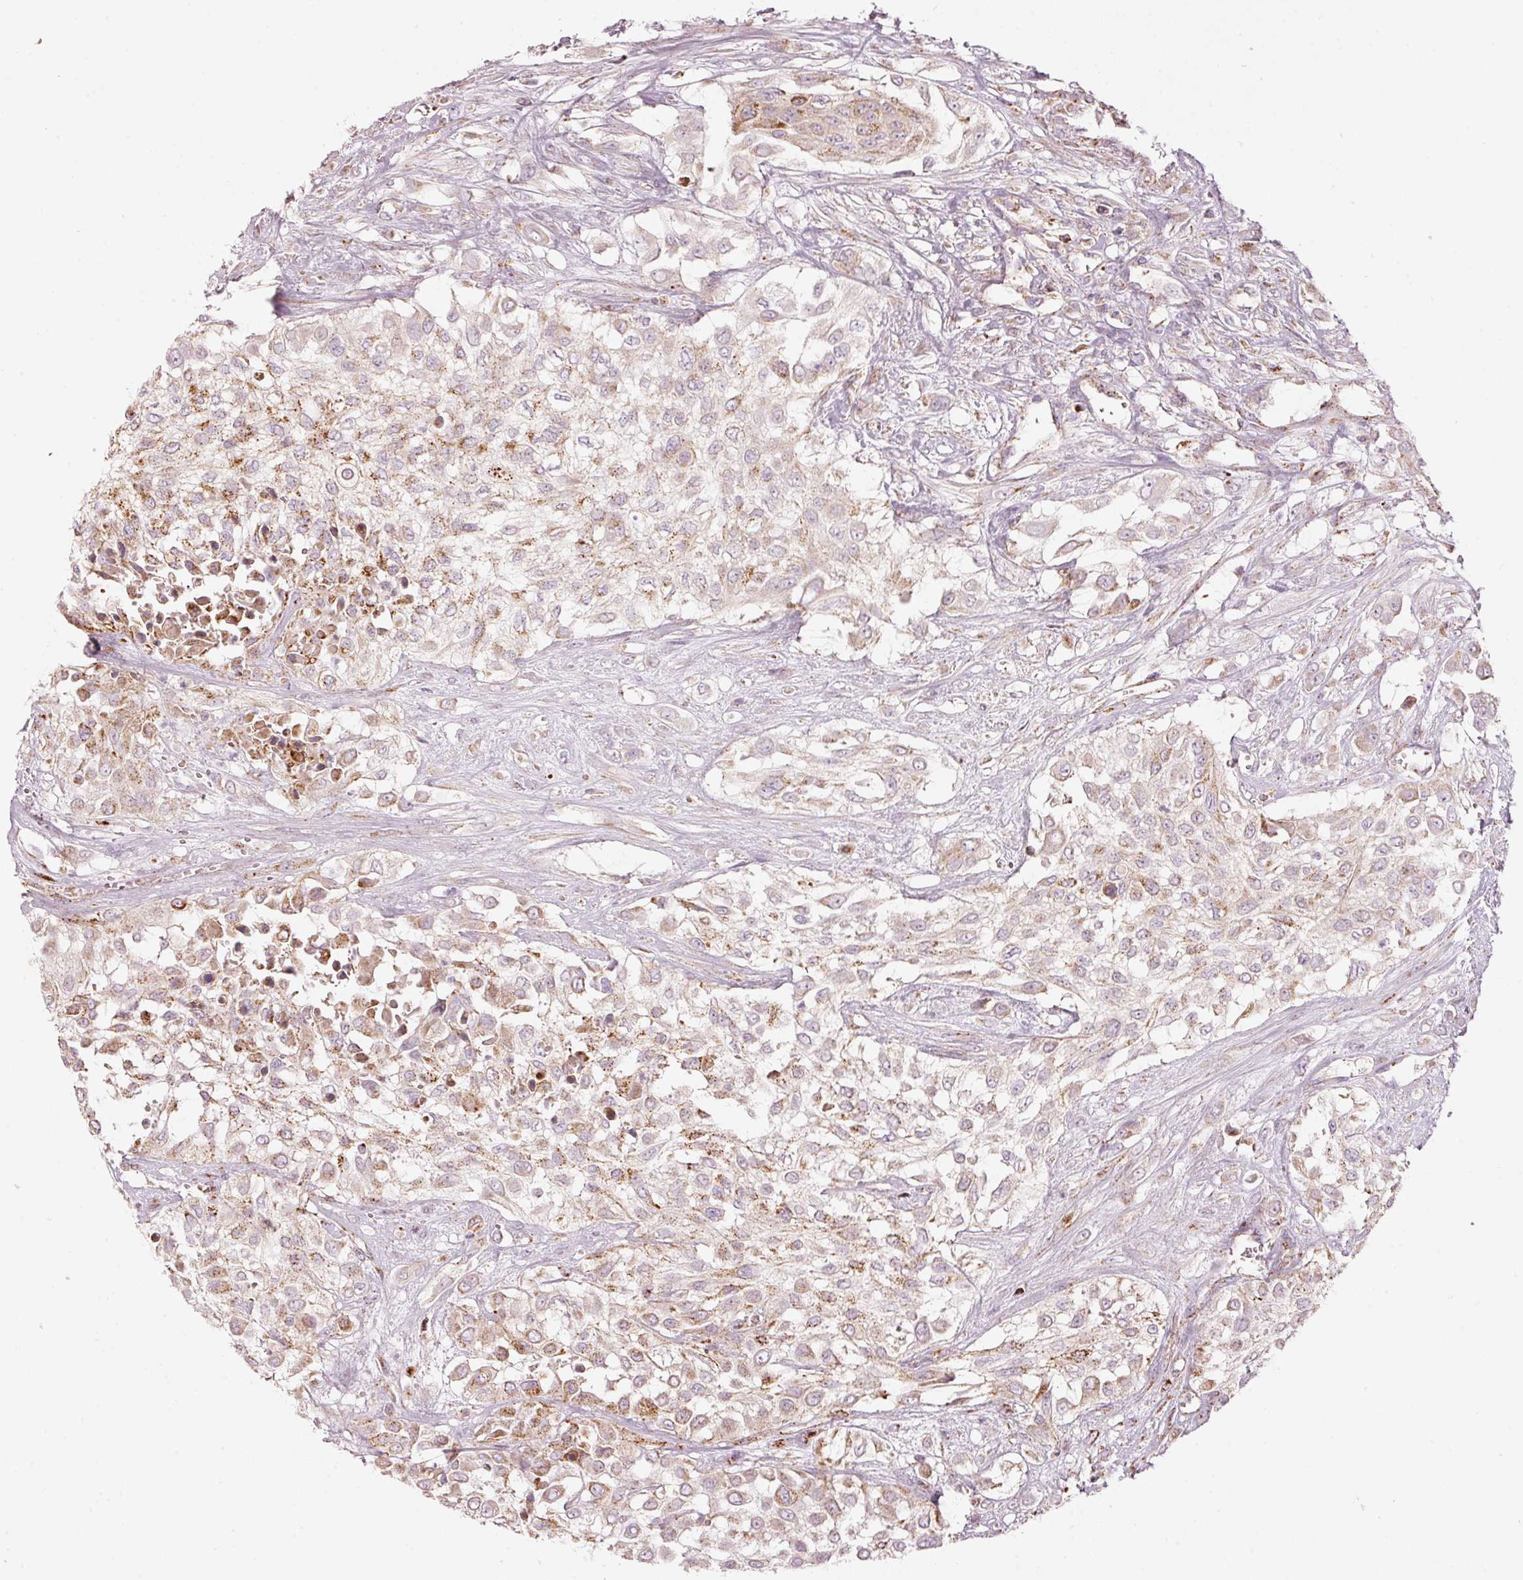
{"staining": {"intensity": "moderate", "quantity": "25%-75%", "location": "cytoplasmic/membranous"}, "tissue": "urothelial cancer", "cell_type": "Tumor cells", "image_type": "cancer", "snomed": [{"axis": "morphology", "description": "Urothelial carcinoma, High grade"}, {"axis": "topography", "description": "Urinary bladder"}], "caption": "High-grade urothelial carcinoma was stained to show a protein in brown. There is medium levels of moderate cytoplasmic/membranous positivity in approximately 25%-75% of tumor cells.", "gene": "C17orf98", "patient": {"sex": "male", "age": 57}}